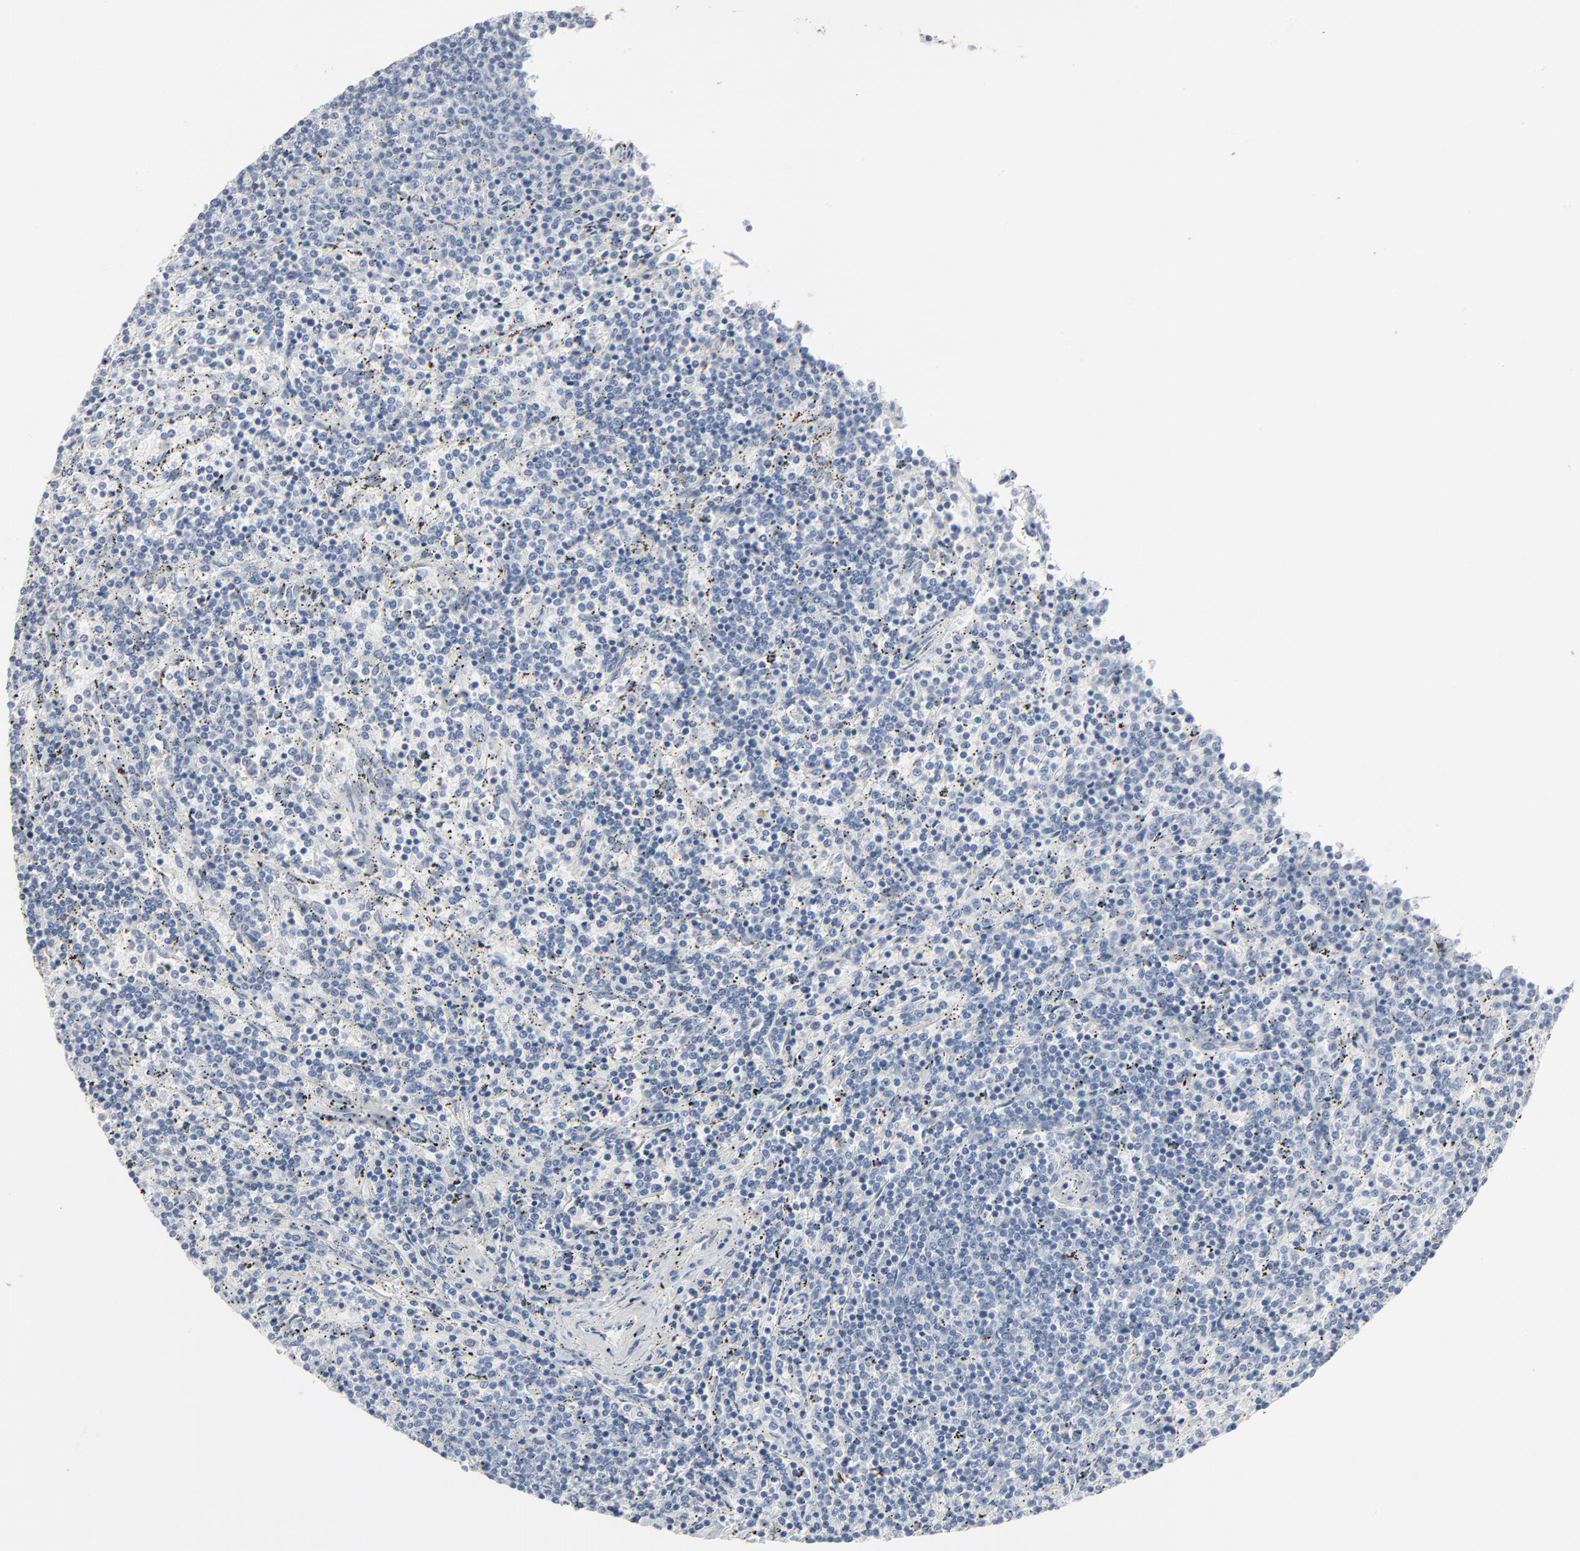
{"staining": {"intensity": "negative", "quantity": "none", "location": "none"}, "tissue": "lymphoma", "cell_type": "Tumor cells", "image_type": "cancer", "snomed": [{"axis": "morphology", "description": "Malignant lymphoma, non-Hodgkin's type, Low grade"}, {"axis": "topography", "description": "Spleen"}], "caption": "Immunohistochemistry (IHC) micrograph of neoplastic tissue: human lymphoma stained with DAB exhibits no significant protein staining in tumor cells.", "gene": "PHGDH", "patient": {"sex": "female", "age": 50}}